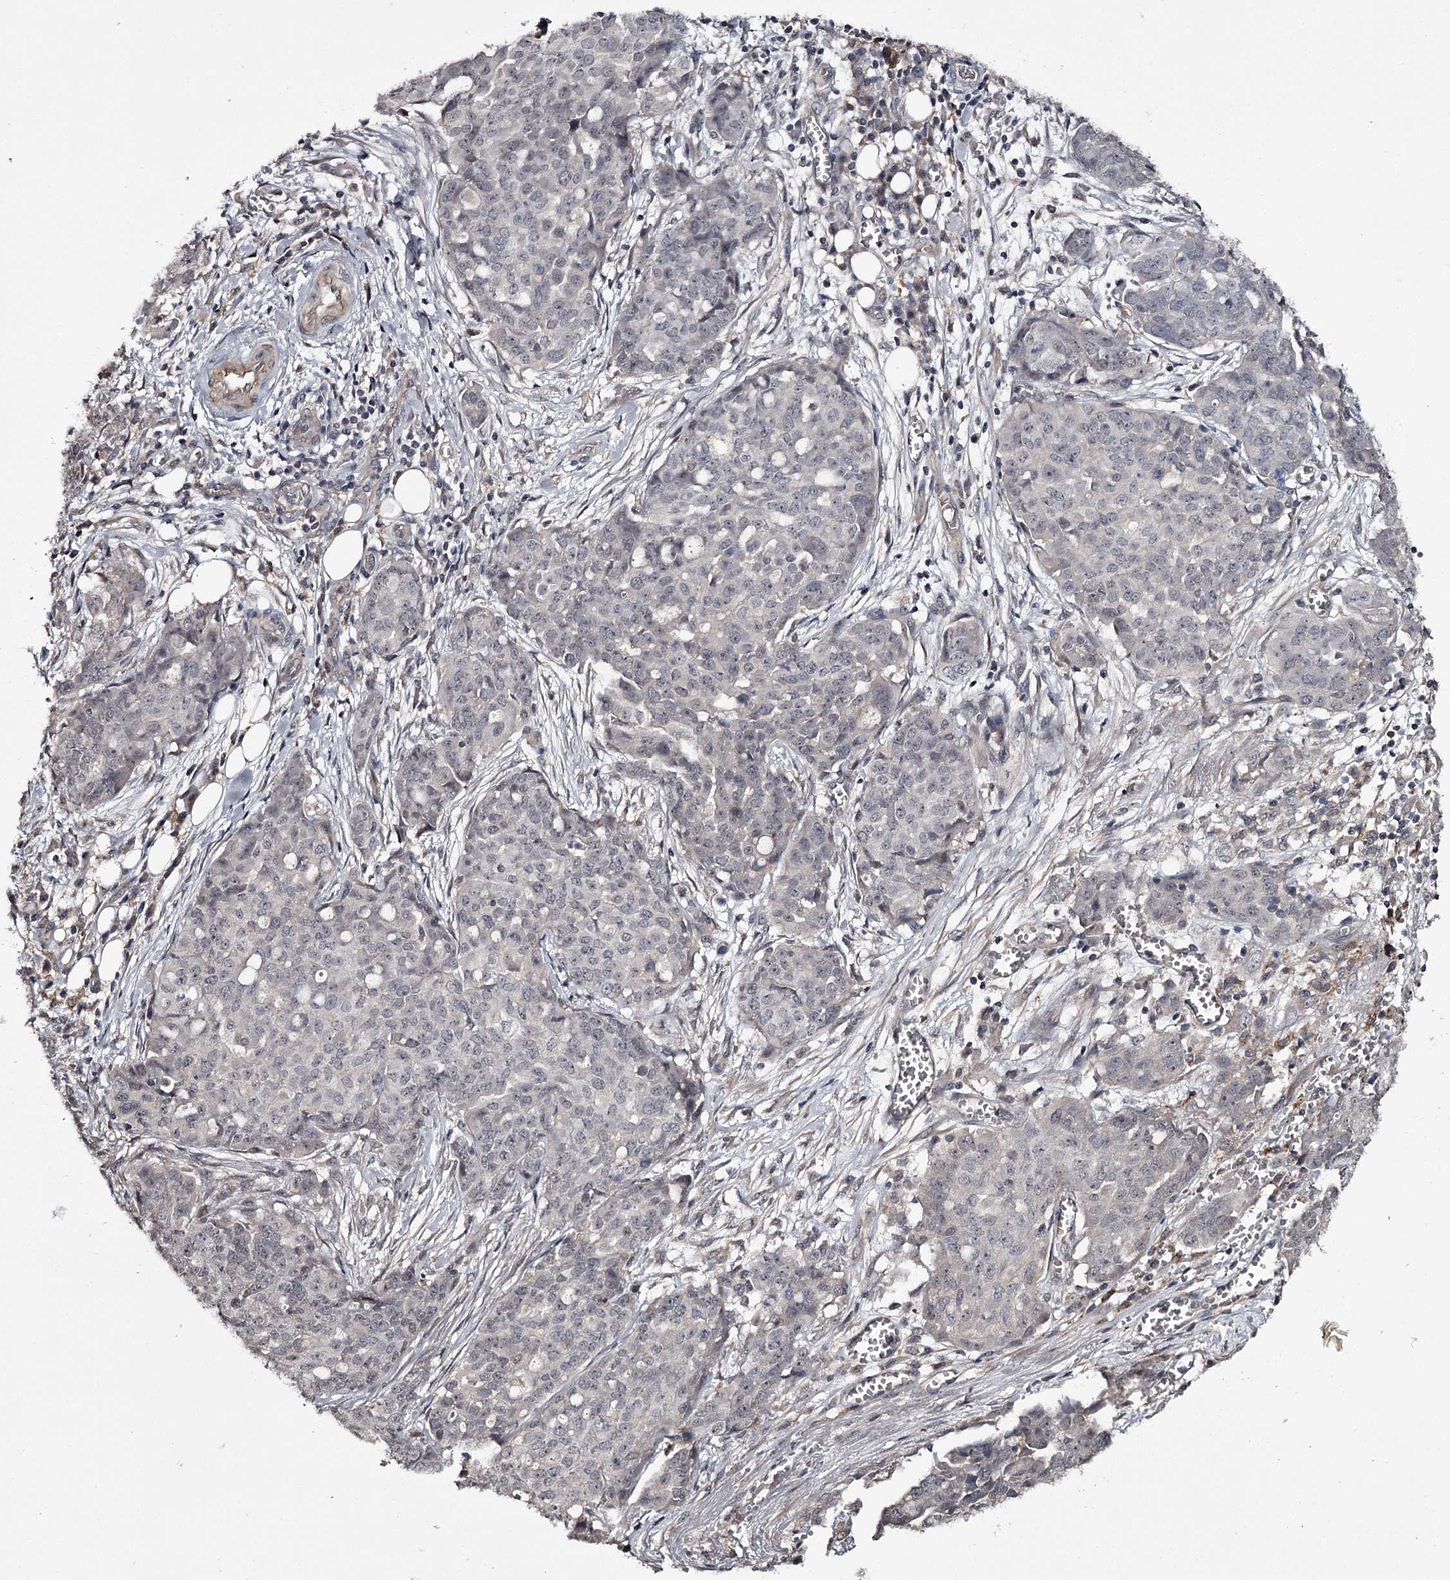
{"staining": {"intensity": "negative", "quantity": "none", "location": "none"}, "tissue": "ovarian cancer", "cell_type": "Tumor cells", "image_type": "cancer", "snomed": [{"axis": "morphology", "description": "Cystadenocarcinoma, serous, NOS"}, {"axis": "topography", "description": "Soft tissue"}, {"axis": "topography", "description": "Ovary"}], "caption": "Immunohistochemical staining of ovarian cancer shows no significant staining in tumor cells.", "gene": "CWF19L2", "patient": {"sex": "female", "age": 57}}